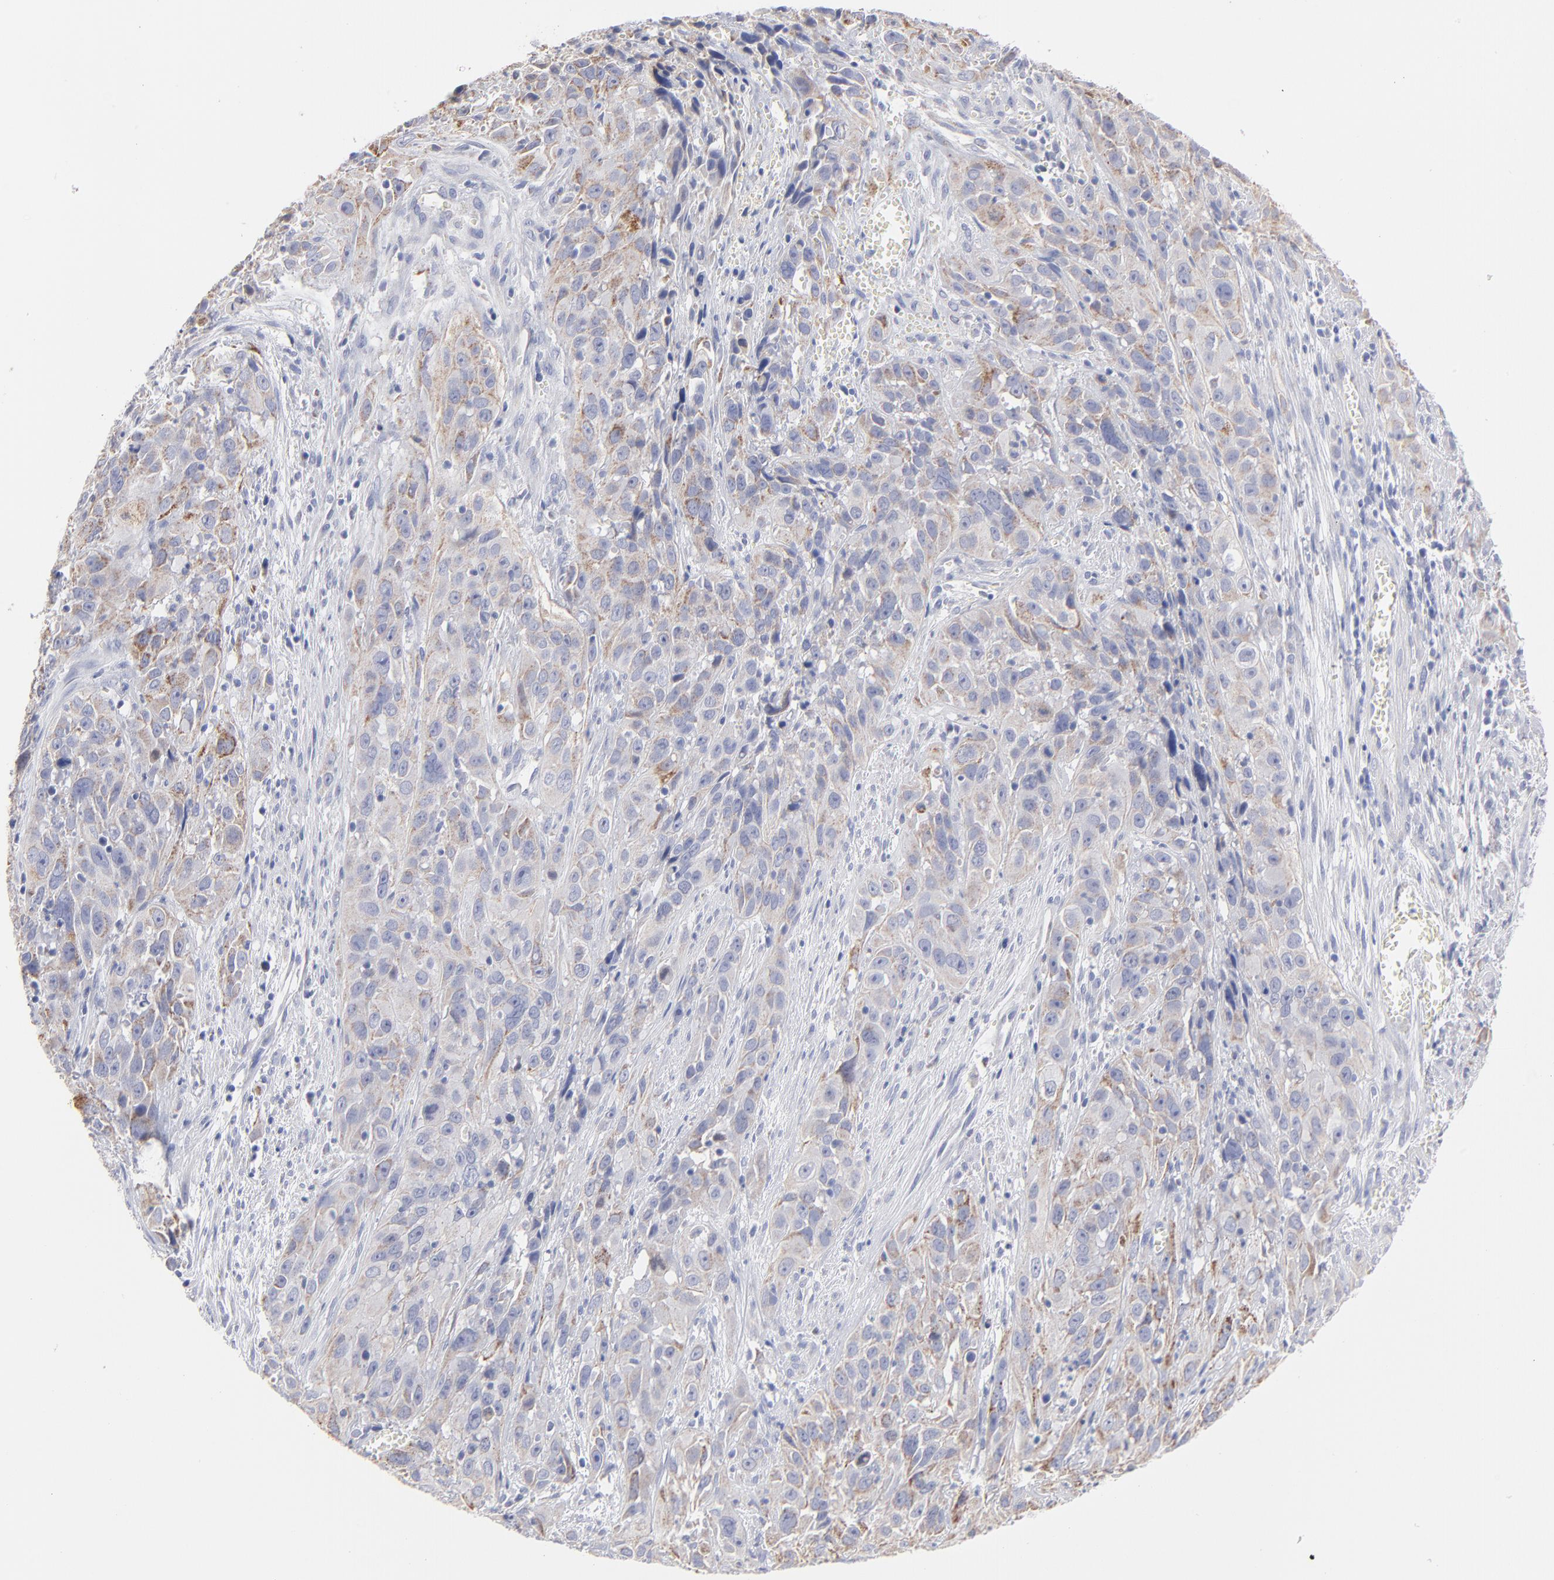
{"staining": {"intensity": "weak", "quantity": ">75%", "location": "cytoplasmic/membranous"}, "tissue": "cervical cancer", "cell_type": "Tumor cells", "image_type": "cancer", "snomed": [{"axis": "morphology", "description": "Squamous cell carcinoma, NOS"}, {"axis": "topography", "description": "Cervix"}], "caption": "This photomicrograph displays cervical cancer (squamous cell carcinoma) stained with immunohistochemistry (IHC) to label a protein in brown. The cytoplasmic/membranous of tumor cells show weak positivity for the protein. Nuclei are counter-stained blue.", "gene": "TST", "patient": {"sex": "female", "age": 32}}